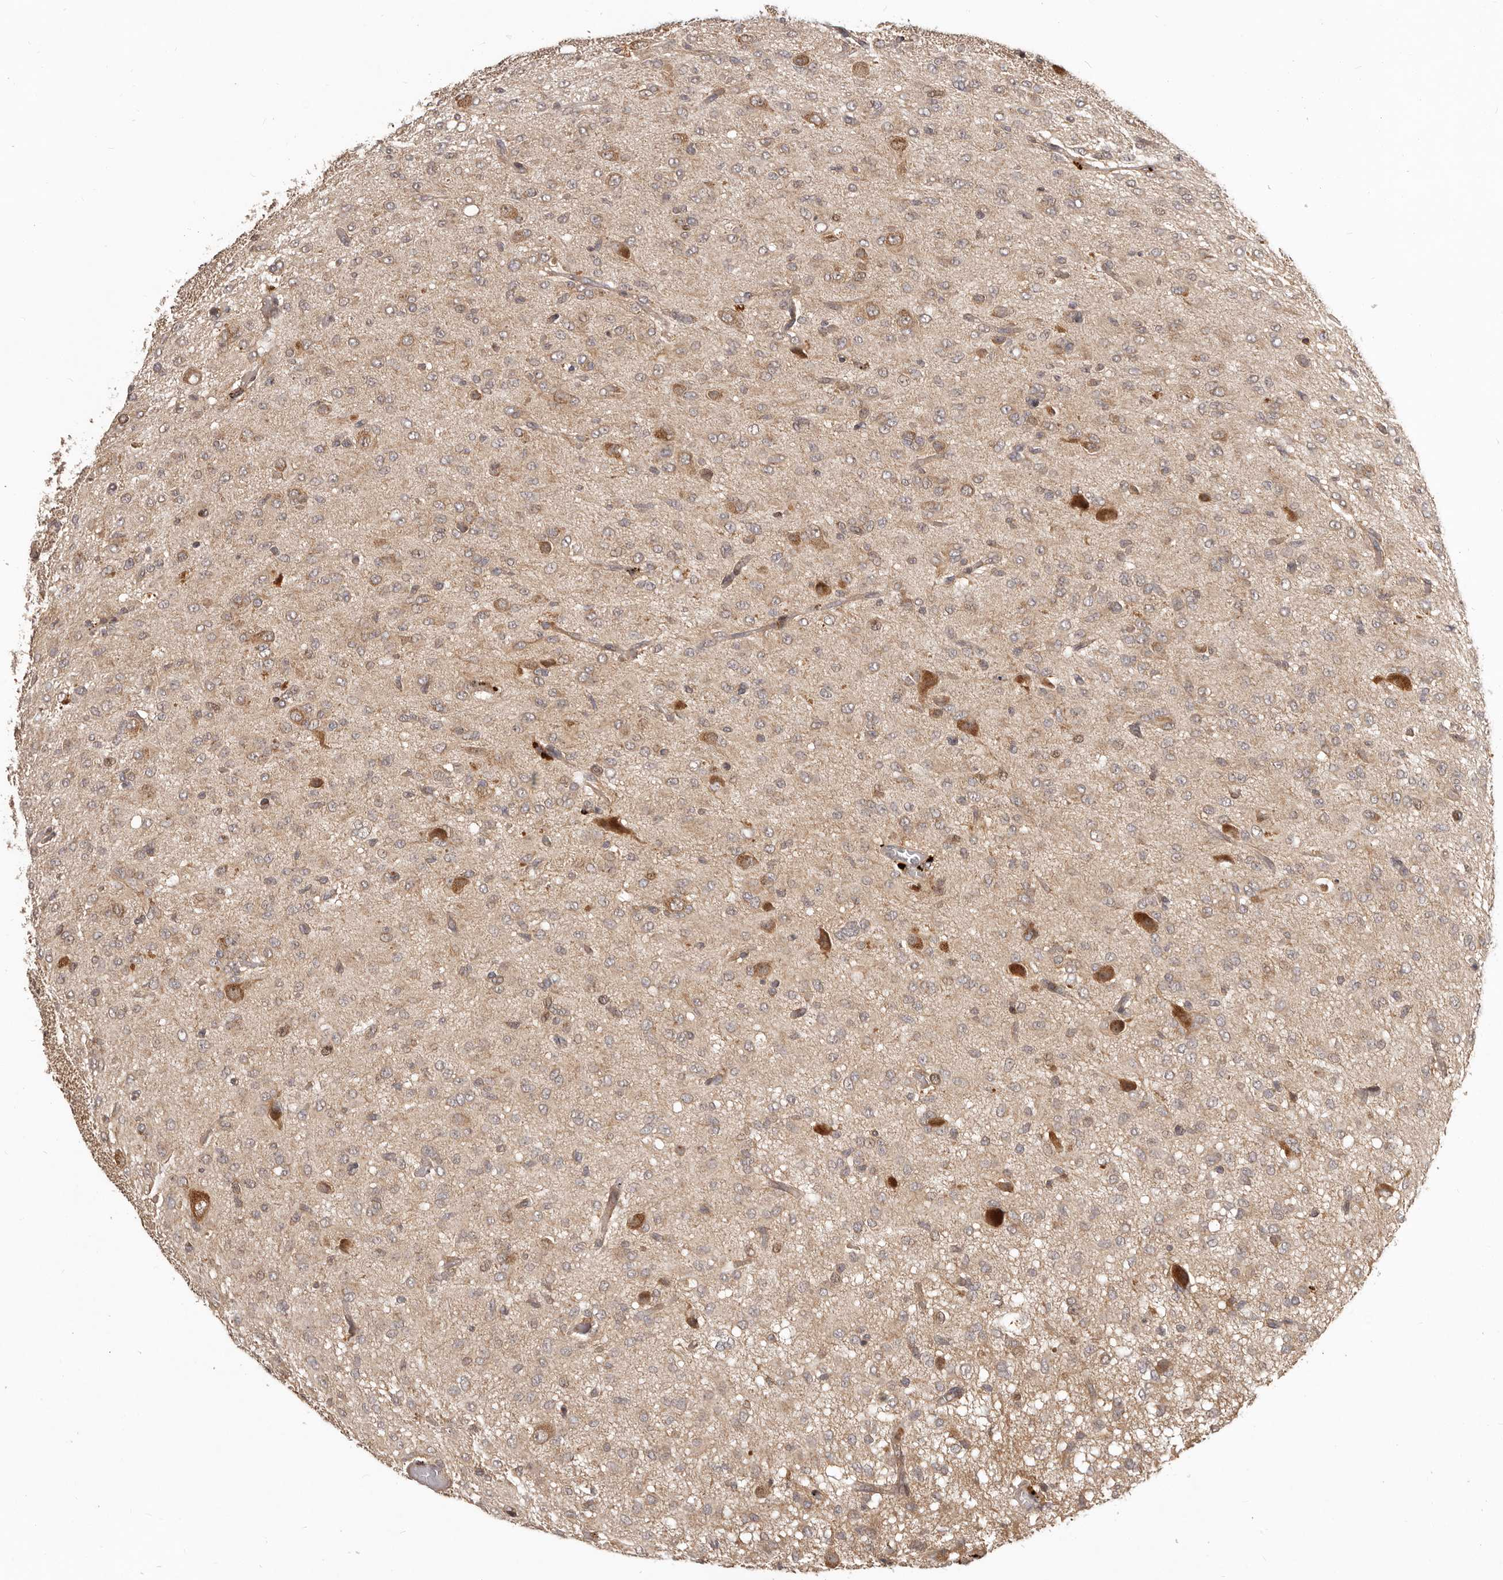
{"staining": {"intensity": "weak", "quantity": "25%-75%", "location": "cytoplasmic/membranous"}, "tissue": "glioma", "cell_type": "Tumor cells", "image_type": "cancer", "snomed": [{"axis": "morphology", "description": "Glioma, malignant, High grade"}, {"axis": "topography", "description": "Brain"}], "caption": "Weak cytoplasmic/membranous positivity for a protein is present in about 25%-75% of tumor cells of high-grade glioma (malignant) using immunohistochemistry (IHC).", "gene": "RNF187", "patient": {"sex": "female", "age": 59}}